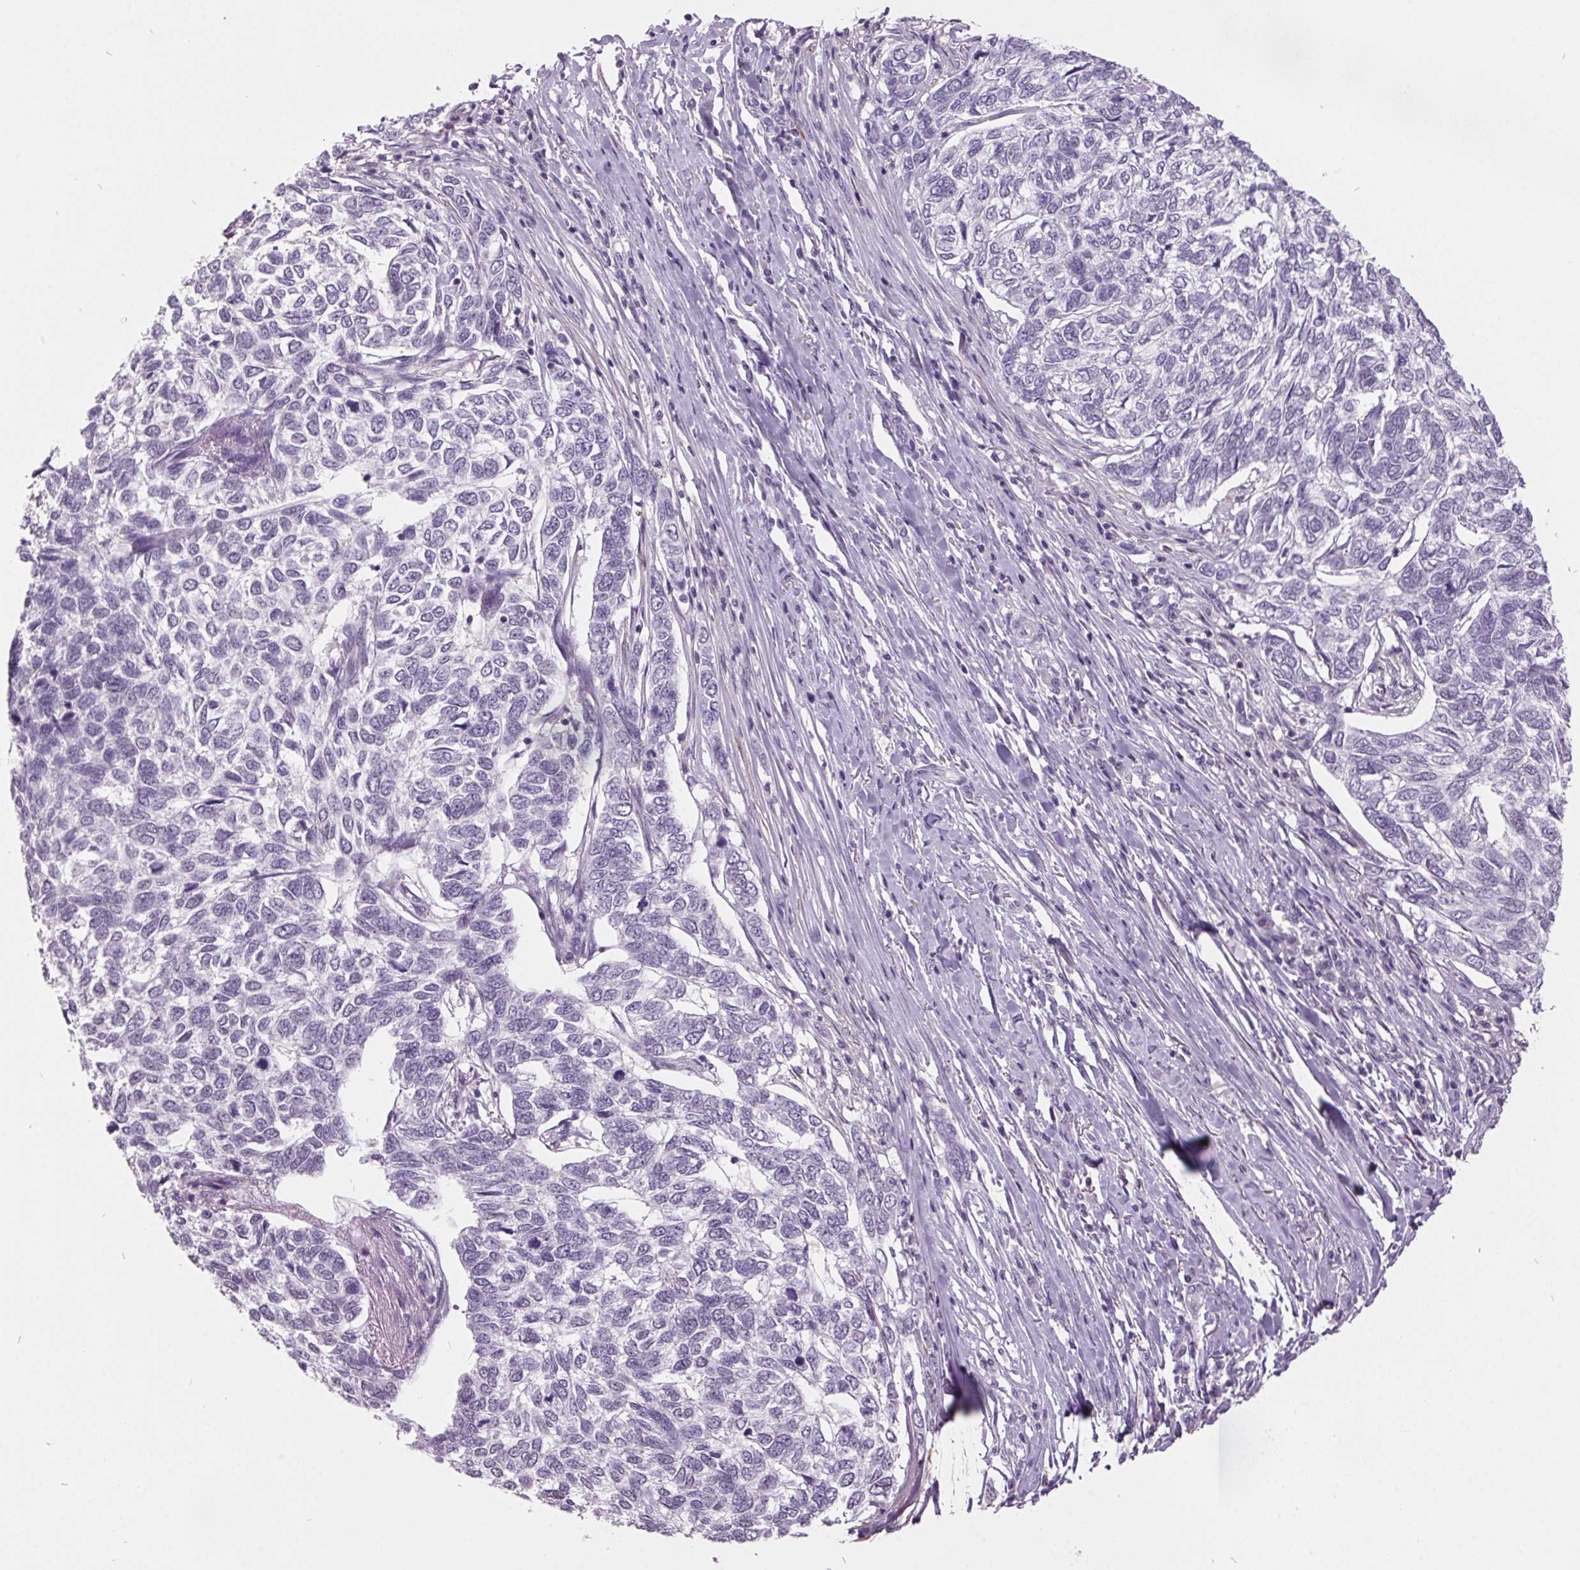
{"staining": {"intensity": "negative", "quantity": "none", "location": "none"}, "tissue": "skin cancer", "cell_type": "Tumor cells", "image_type": "cancer", "snomed": [{"axis": "morphology", "description": "Basal cell carcinoma"}, {"axis": "topography", "description": "Skin"}], "caption": "Human skin basal cell carcinoma stained for a protein using immunohistochemistry (IHC) demonstrates no expression in tumor cells.", "gene": "C2orf16", "patient": {"sex": "female", "age": 65}}